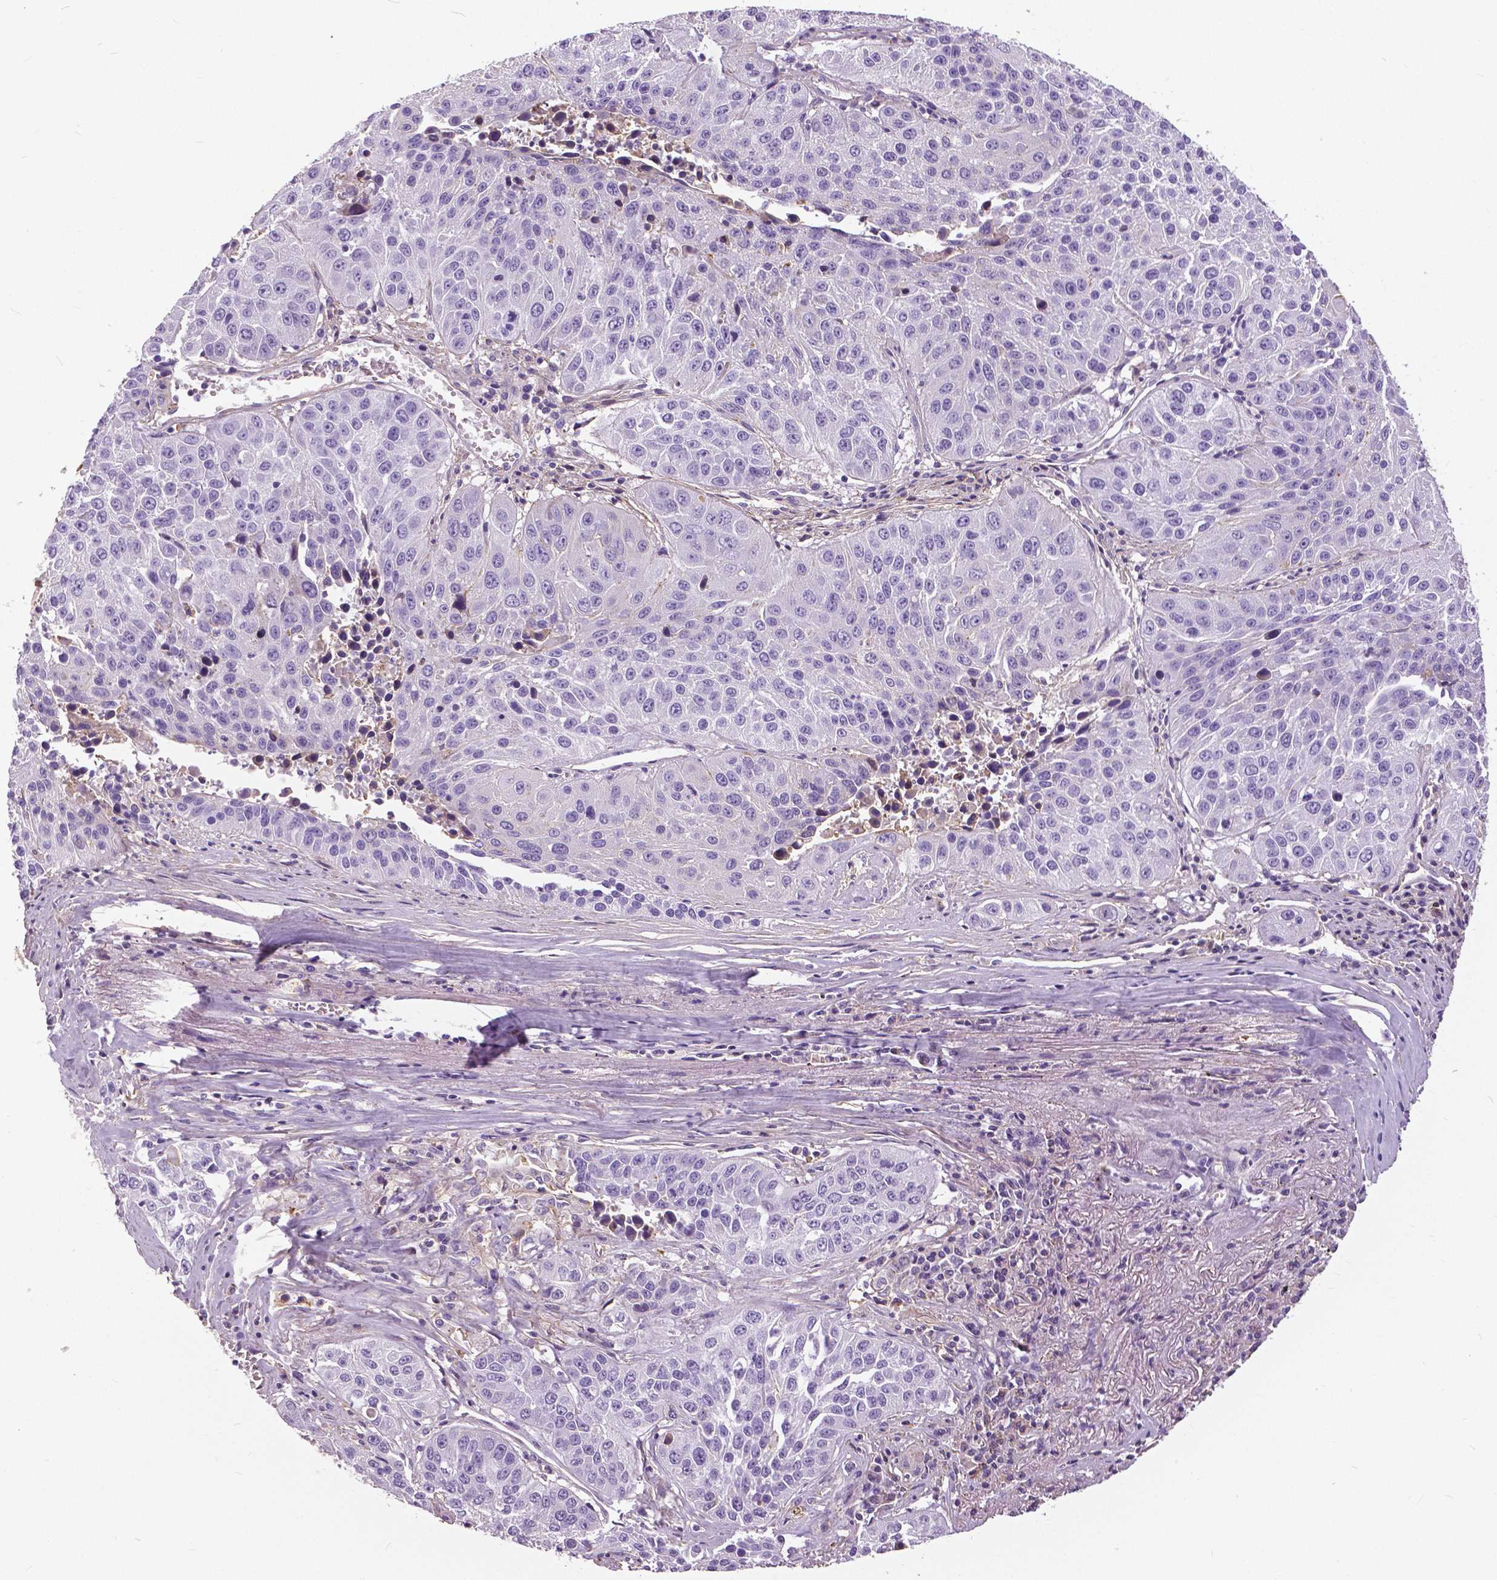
{"staining": {"intensity": "negative", "quantity": "none", "location": "none"}, "tissue": "lung cancer", "cell_type": "Tumor cells", "image_type": "cancer", "snomed": [{"axis": "morphology", "description": "Squamous cell carcinoma, NOS"}, {"axis": "topography", "description": "Lung"}], "caption": "Squamous cell carcinoma (lung) was stained to show a protein in brown. There is no significant staining in tumor cells. (DAB (3,3'-diaminobenzidine) immunohistochemistry (IHC), high magnification).", "gene": "ANXA13", "patient": {"sex": "female", "age": 61}}